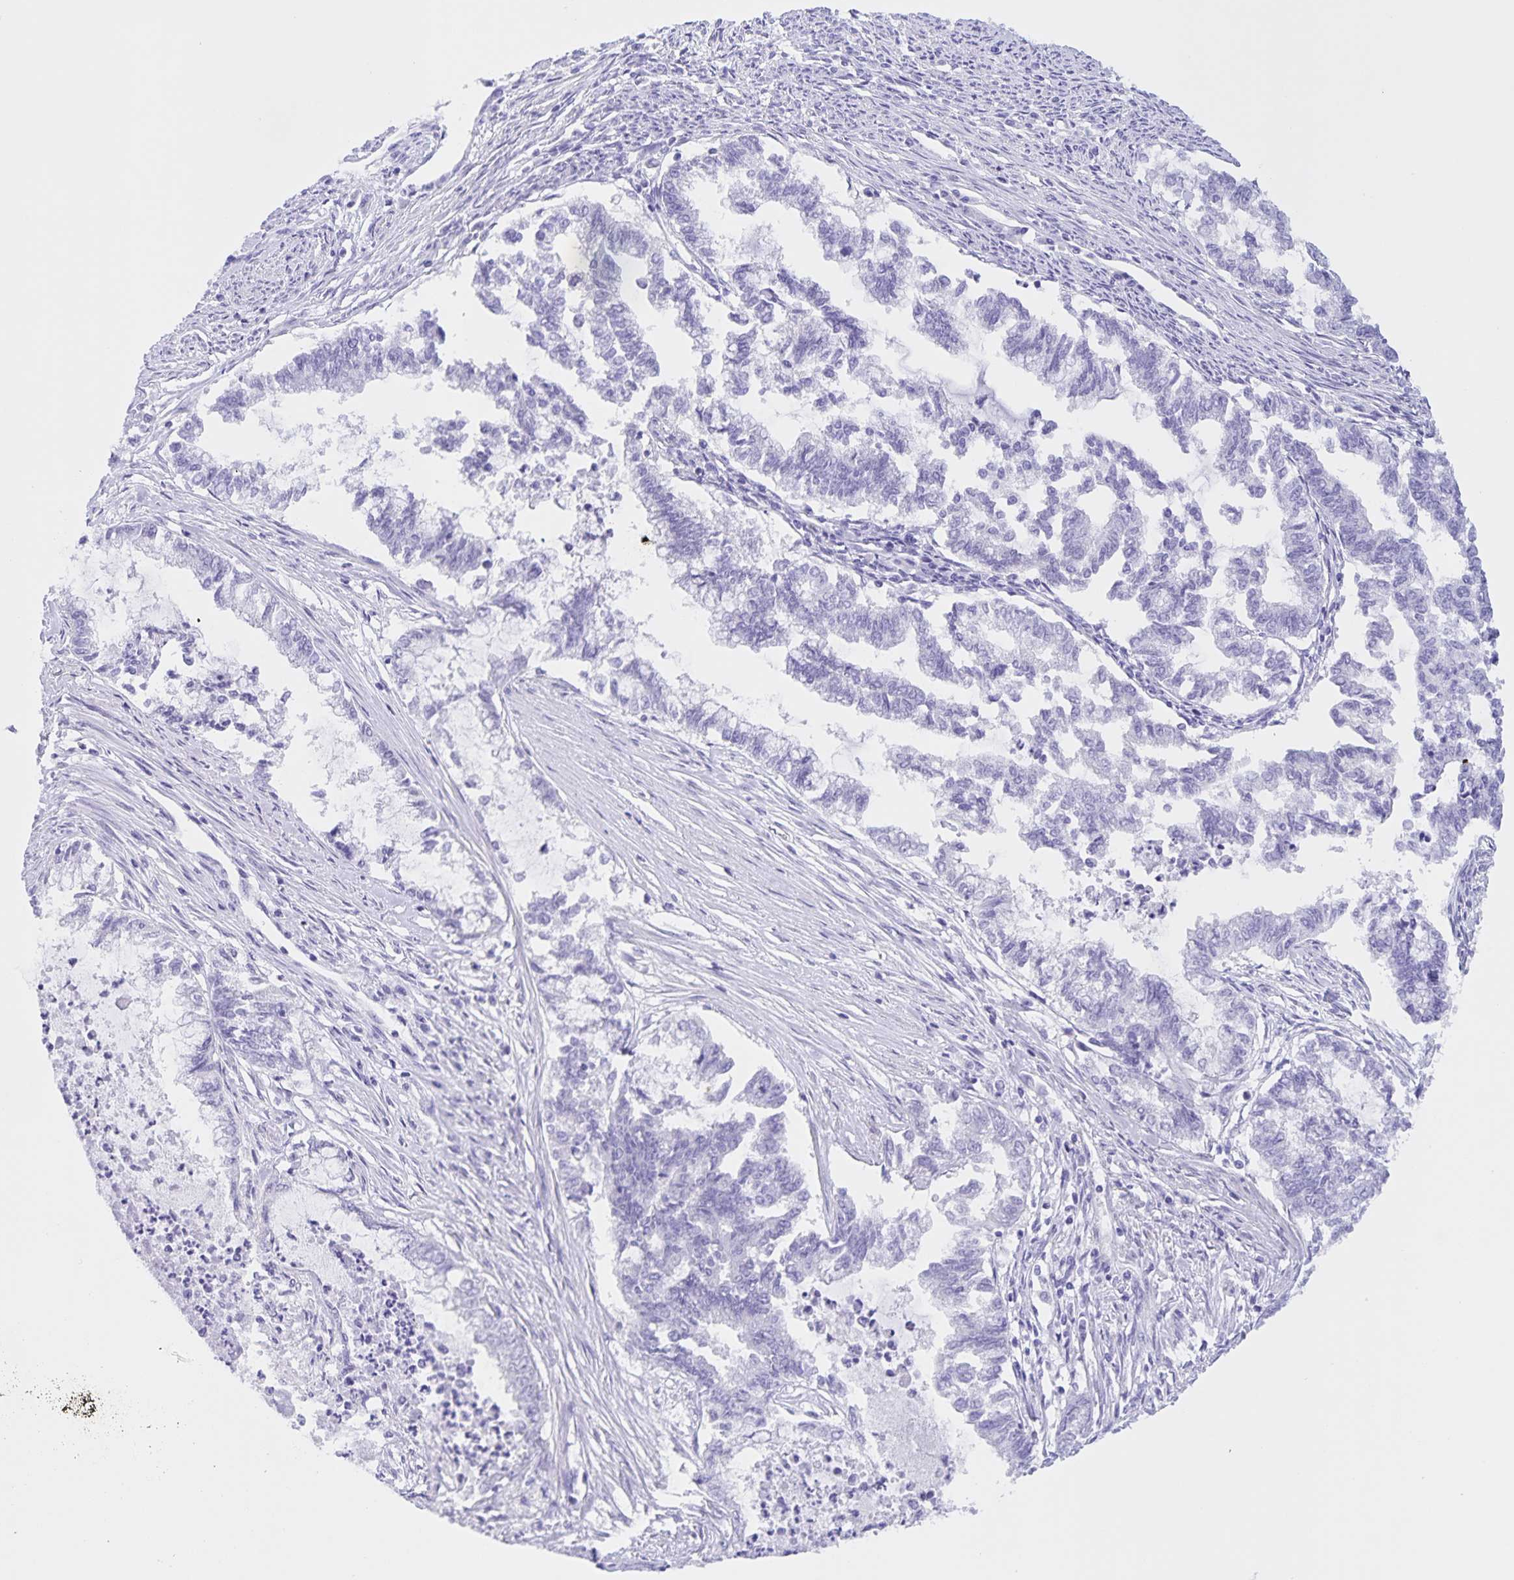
{"staining": {"intensity": "negative", "quantity": "none", "location": "none"}, "tissue": "endometrial cancer", "cell_type": "Tumor cells", "image_type": "cancer", "snomed": [{"axis": "morphology", "description": "Adenocarcinoma, NOS"}, {"axis": "topography", "description": "Endometrium"}], "caption": "Histopathology image shows no significant protein staining in tumor cells of adenocarcinoma (endometrial).", "gene": "TGIF2LX", "patient": {"sex": "female", "age": 79}}